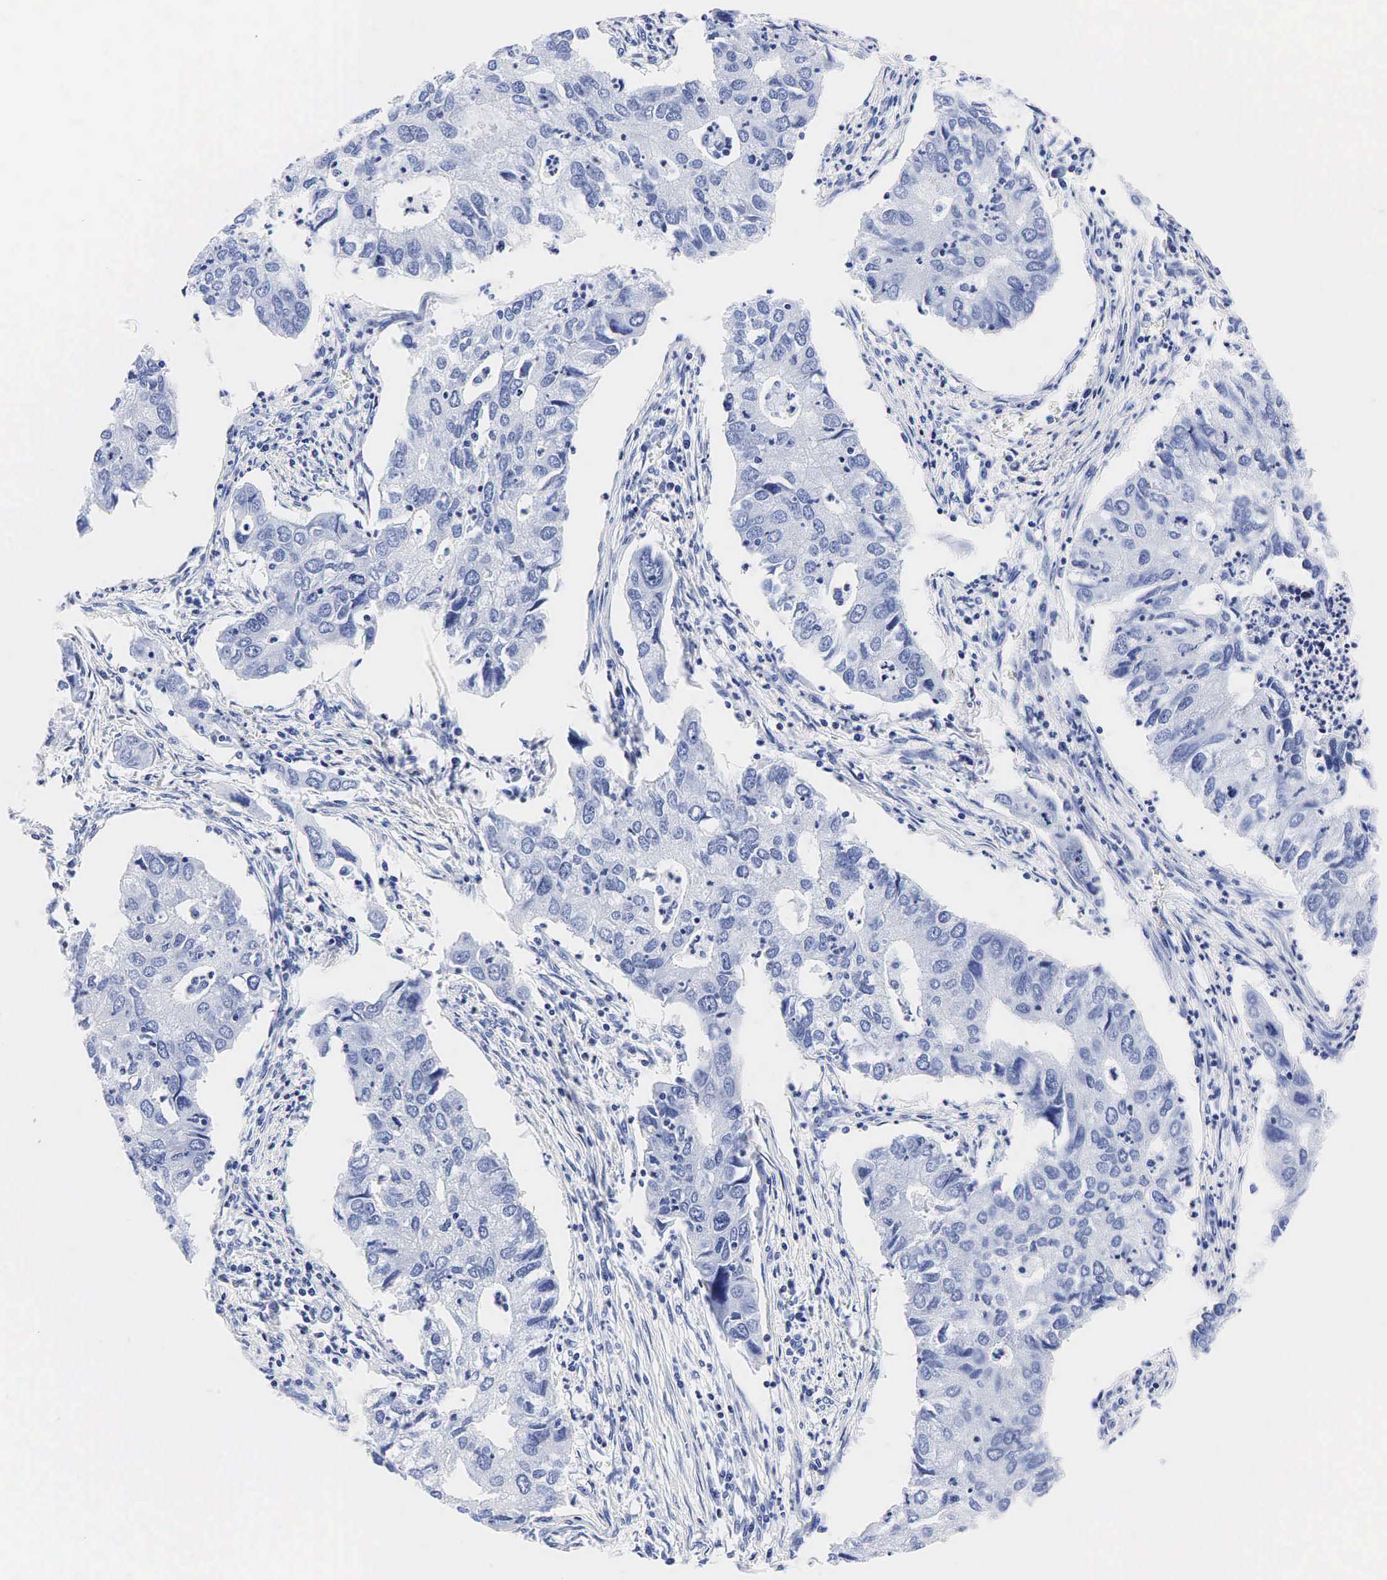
{"staining": {"intensity": "negative", "quantity": "none", "location": "none"}, "tissue": "lung cancer", "cell_type": "Tumor cells", "image_type": "cancer", "snomed": [{"axis": "morphology", "description": "Adenocarcinoma, NOS"}, {"axis": "topography", "description": "Lung"}], "caption": "This is an immunohistochemistry micrograph of lung cancer. There is no expression in tumor cells.", "gene": "TG", "patient": {"sex": "male", "age": 48}}